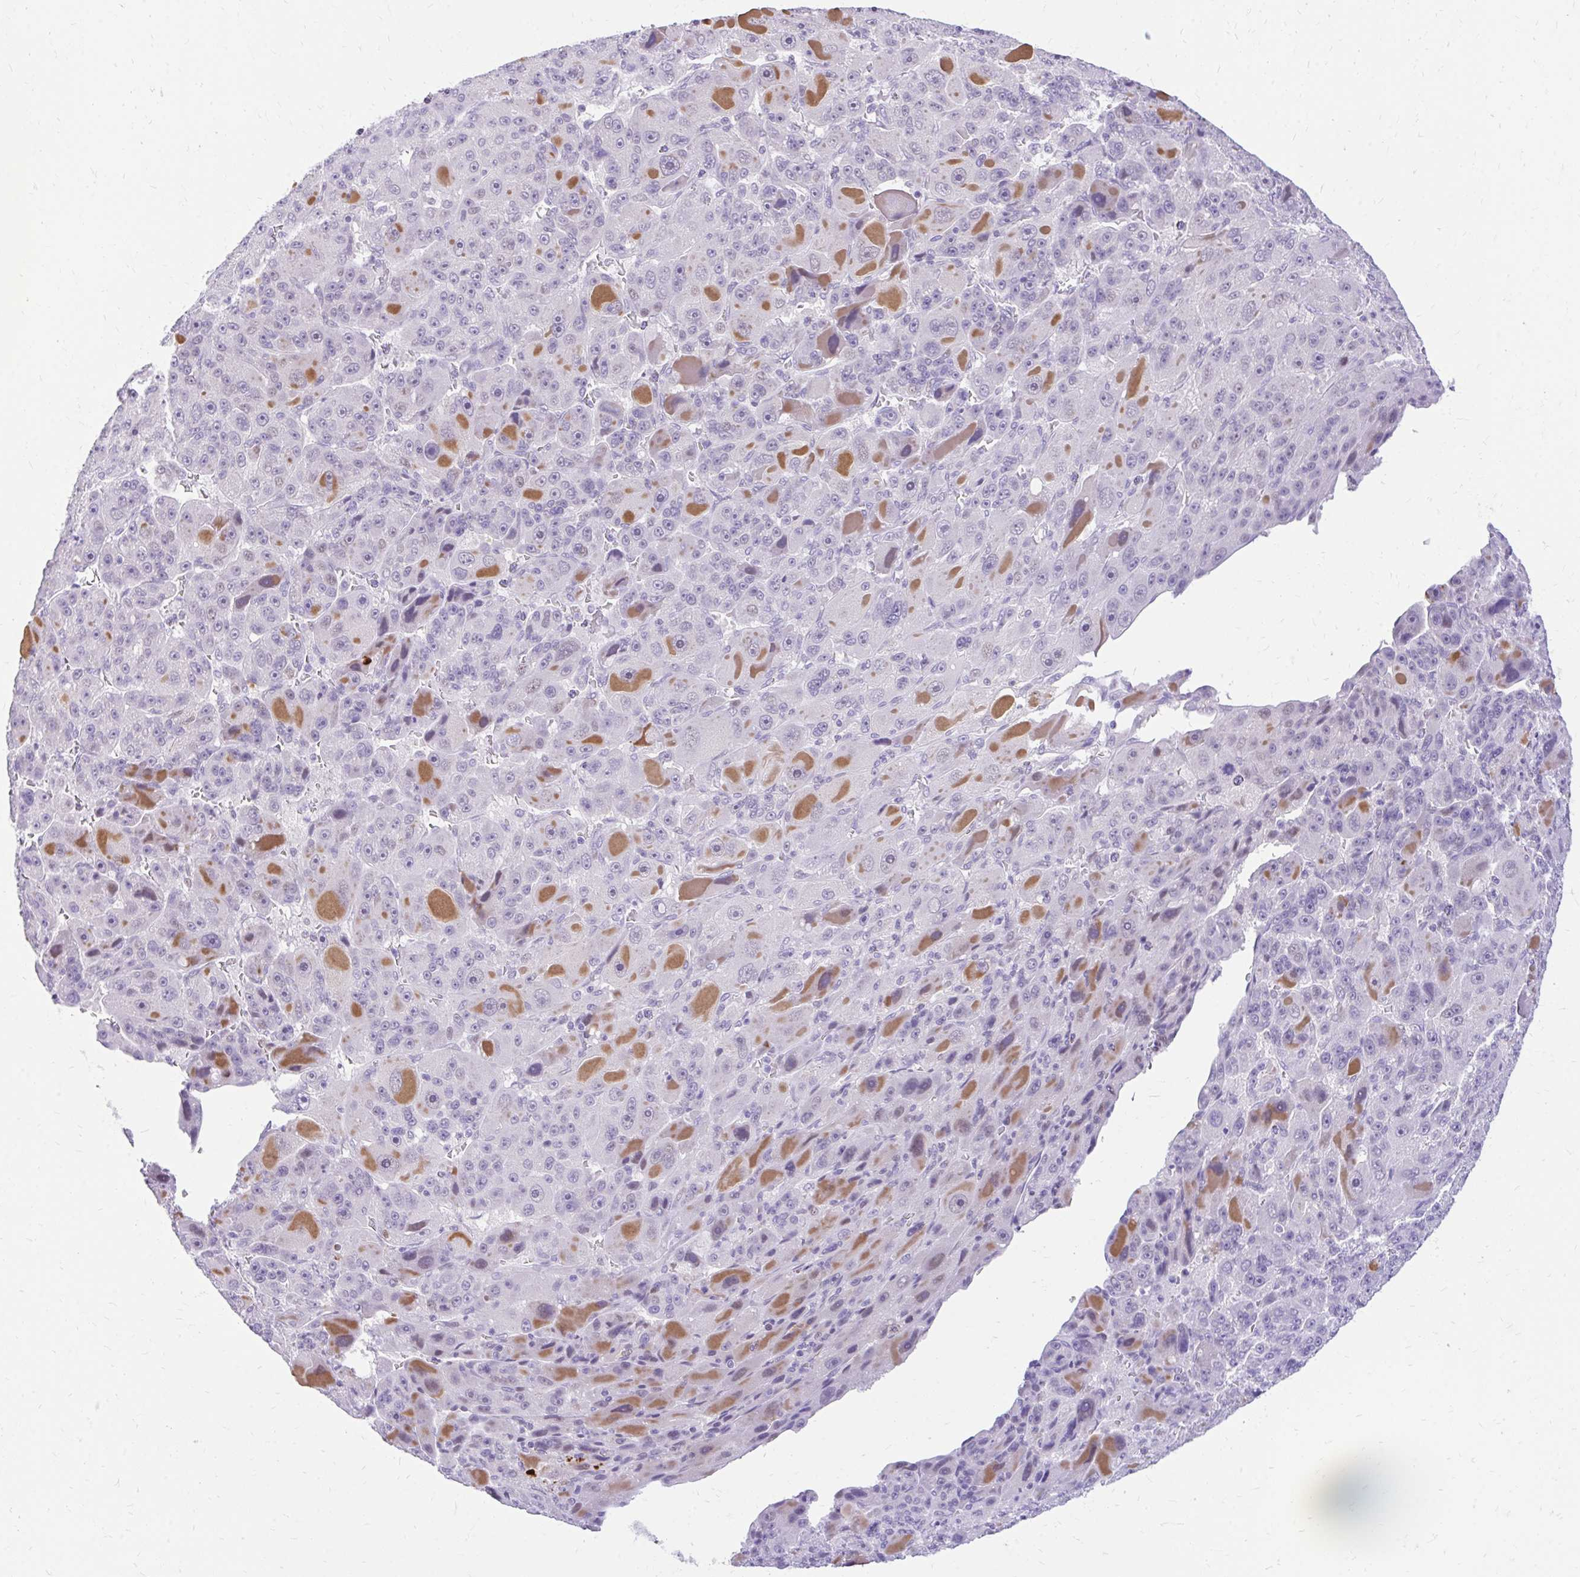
{"staining": {"intensity": "moderate", "quantity": "<25%", "location": "cytoplasmic/membranous"}, "tissue": "liver cancer", "cell_type": "Tumor cells", "image_type": "cancer", "snomed": [{"axis": "morphology", "description": "Carcinoma, Hepatocellular, NOS"}, {"axis": "topography", "description": "Liver"}], "caption": "Human liver hepatocellular carcinoma stained with a protein marker shows moderate staining in tumor cells.", "gene": "GLB1L2", "patient": {"sex": "male", "age": 76}}